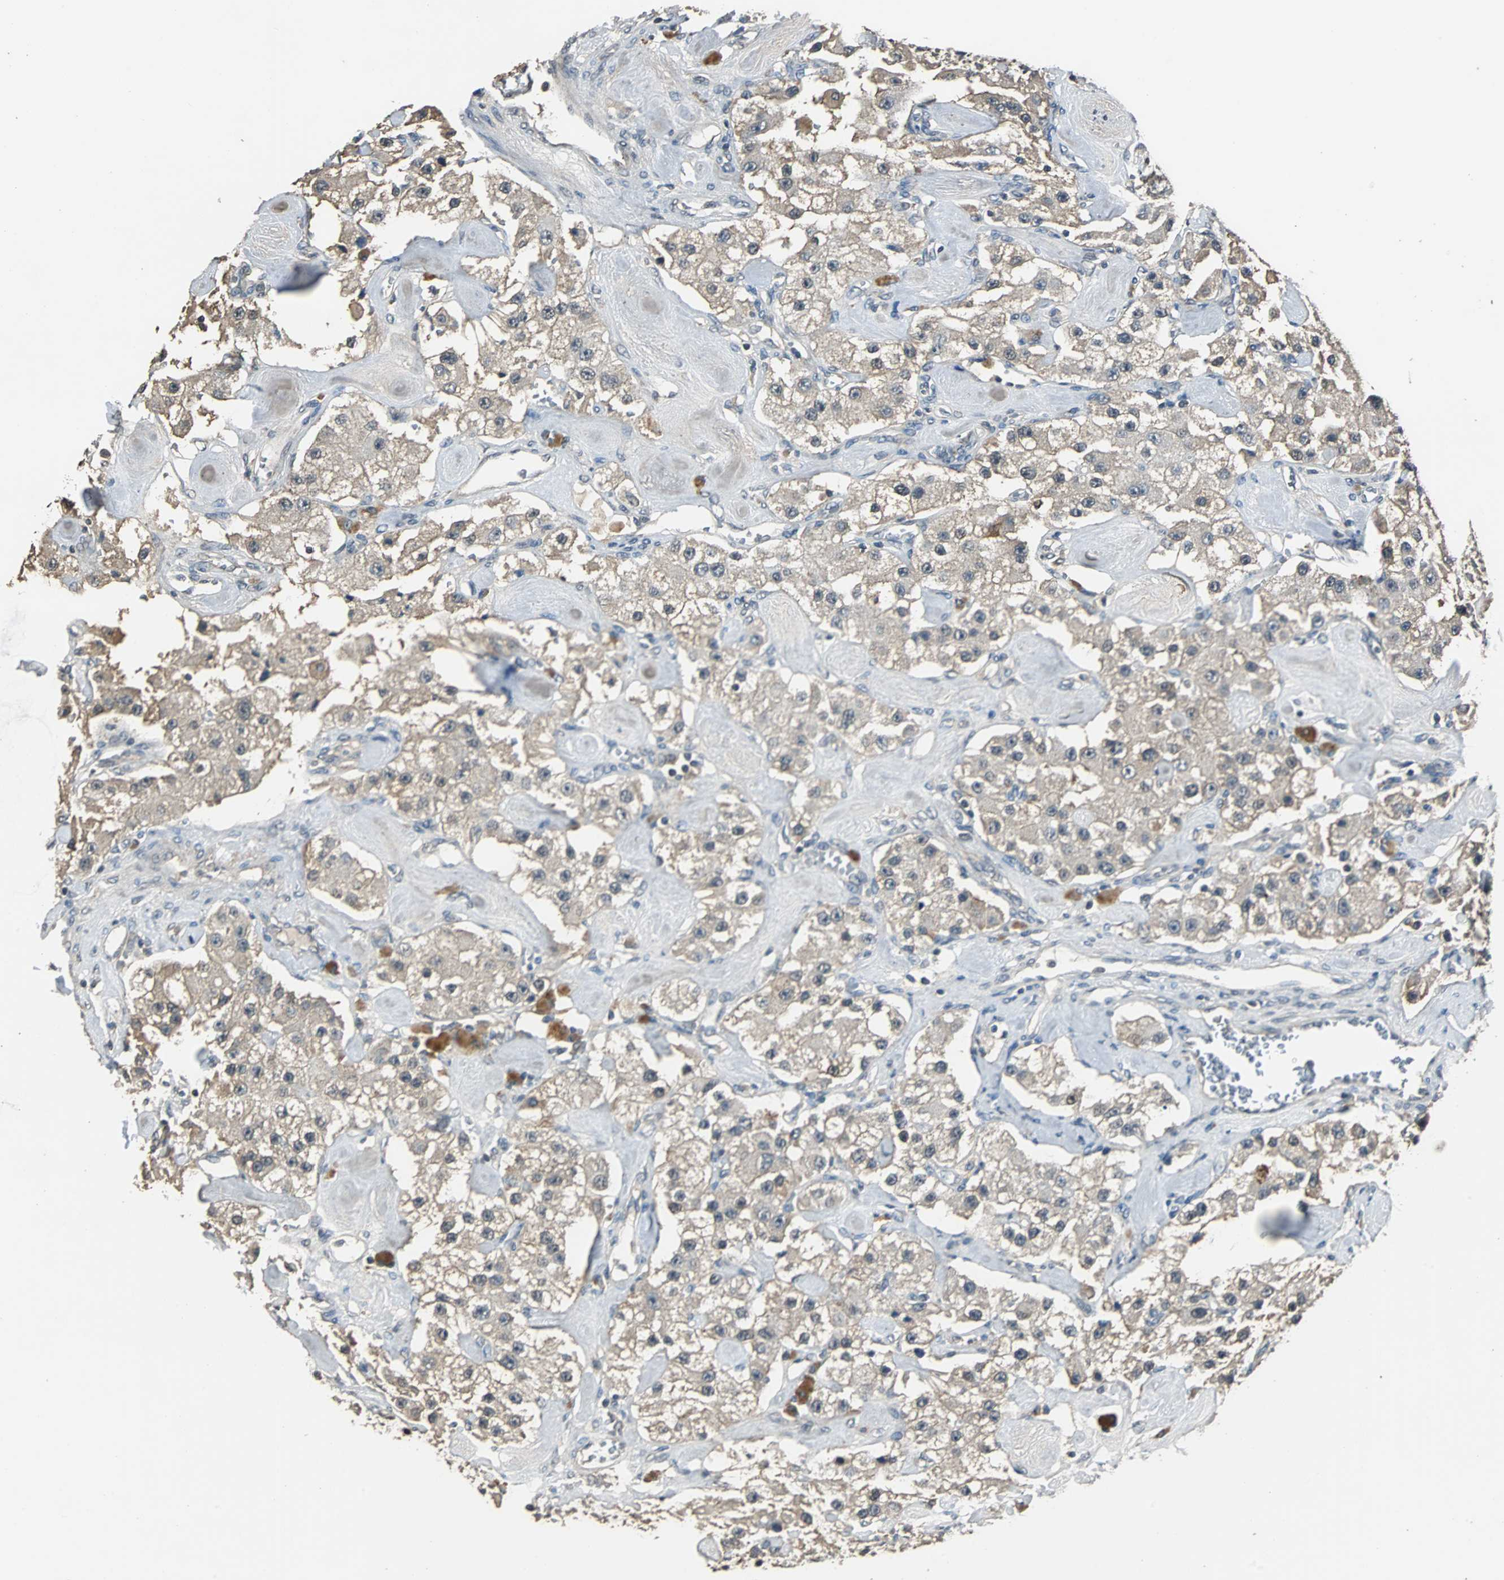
{"staining": {"intensity": "weak", "quantity": "25%-75%", "location": "cytoplasmic/membranous"}, "tissue": "carcinoid", "cell_type": "Tumor cells", "image_type": "cancer", "snomed": [{"axis": "morphology", "description": "Carcinoid, malignant, NOS"}, {"axis": "topography", "description": "Pancreas"}], "caption": "A micrograph showing weak cytoplasmic/membranous positivity in about 25%-75% of tumor cells in carcinoid (malignant), as visualized by brown immunohistochemical staining.", "gene": "ABHD2", "patient": {"sex": "male", "age": 41}}